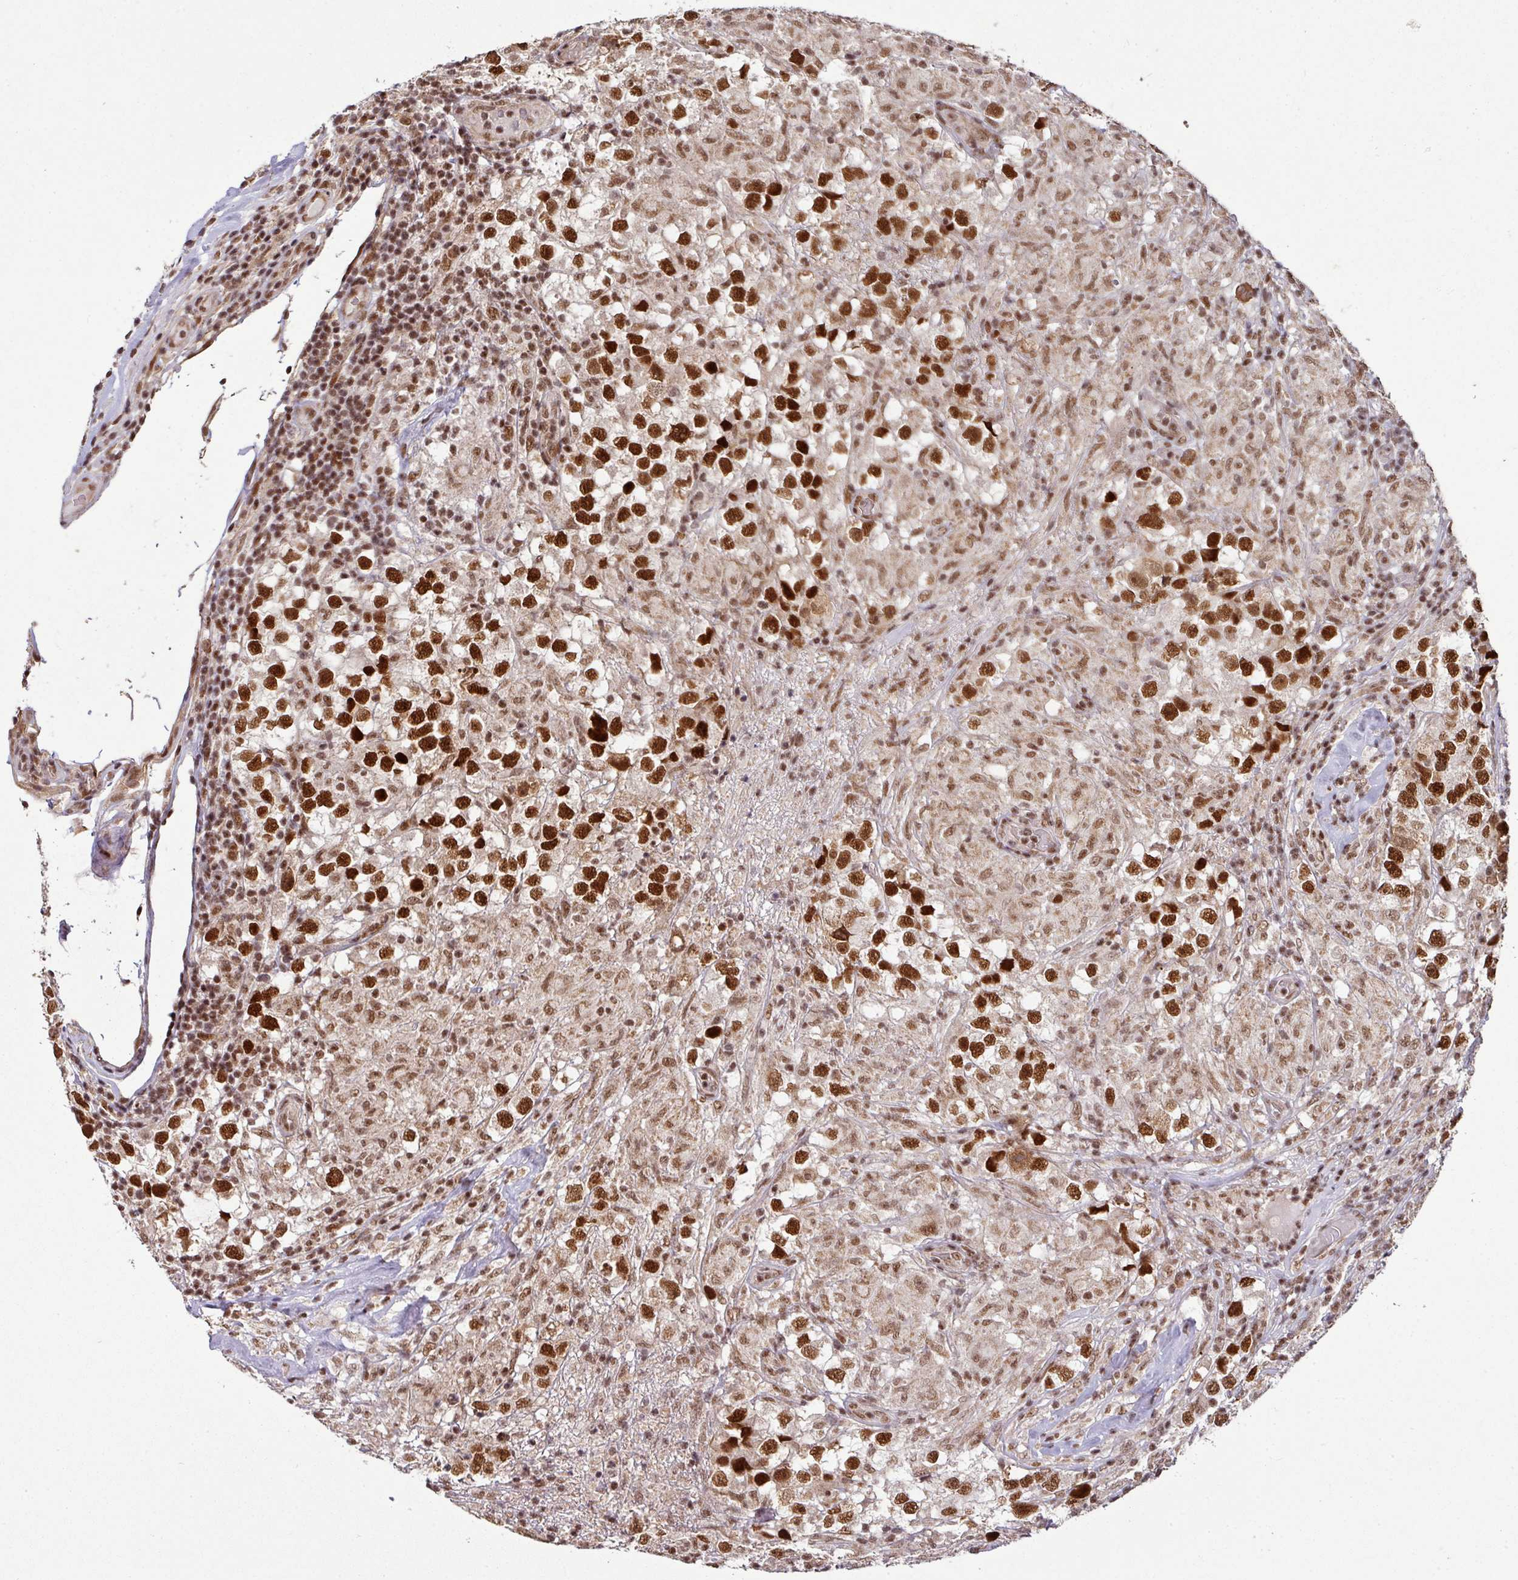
{"staining": {"intensity": "strong", "quantity": ">75%", "location": "nuclear"}, "tissue": "testis cancer", "cell_type": "Tumor cells", "image_type": "cancer", "snomed": [{"axis": "morphology", "description": "Seminoma, NOS"}, {"axis": "topography", "description": "Testis"}], "caption": "Seminoma (testis) stained for a protein shows strong nuclear positivity in tumor cells.", "gene": "PHF23", "patient": {"sex": "male", "age": 46}}